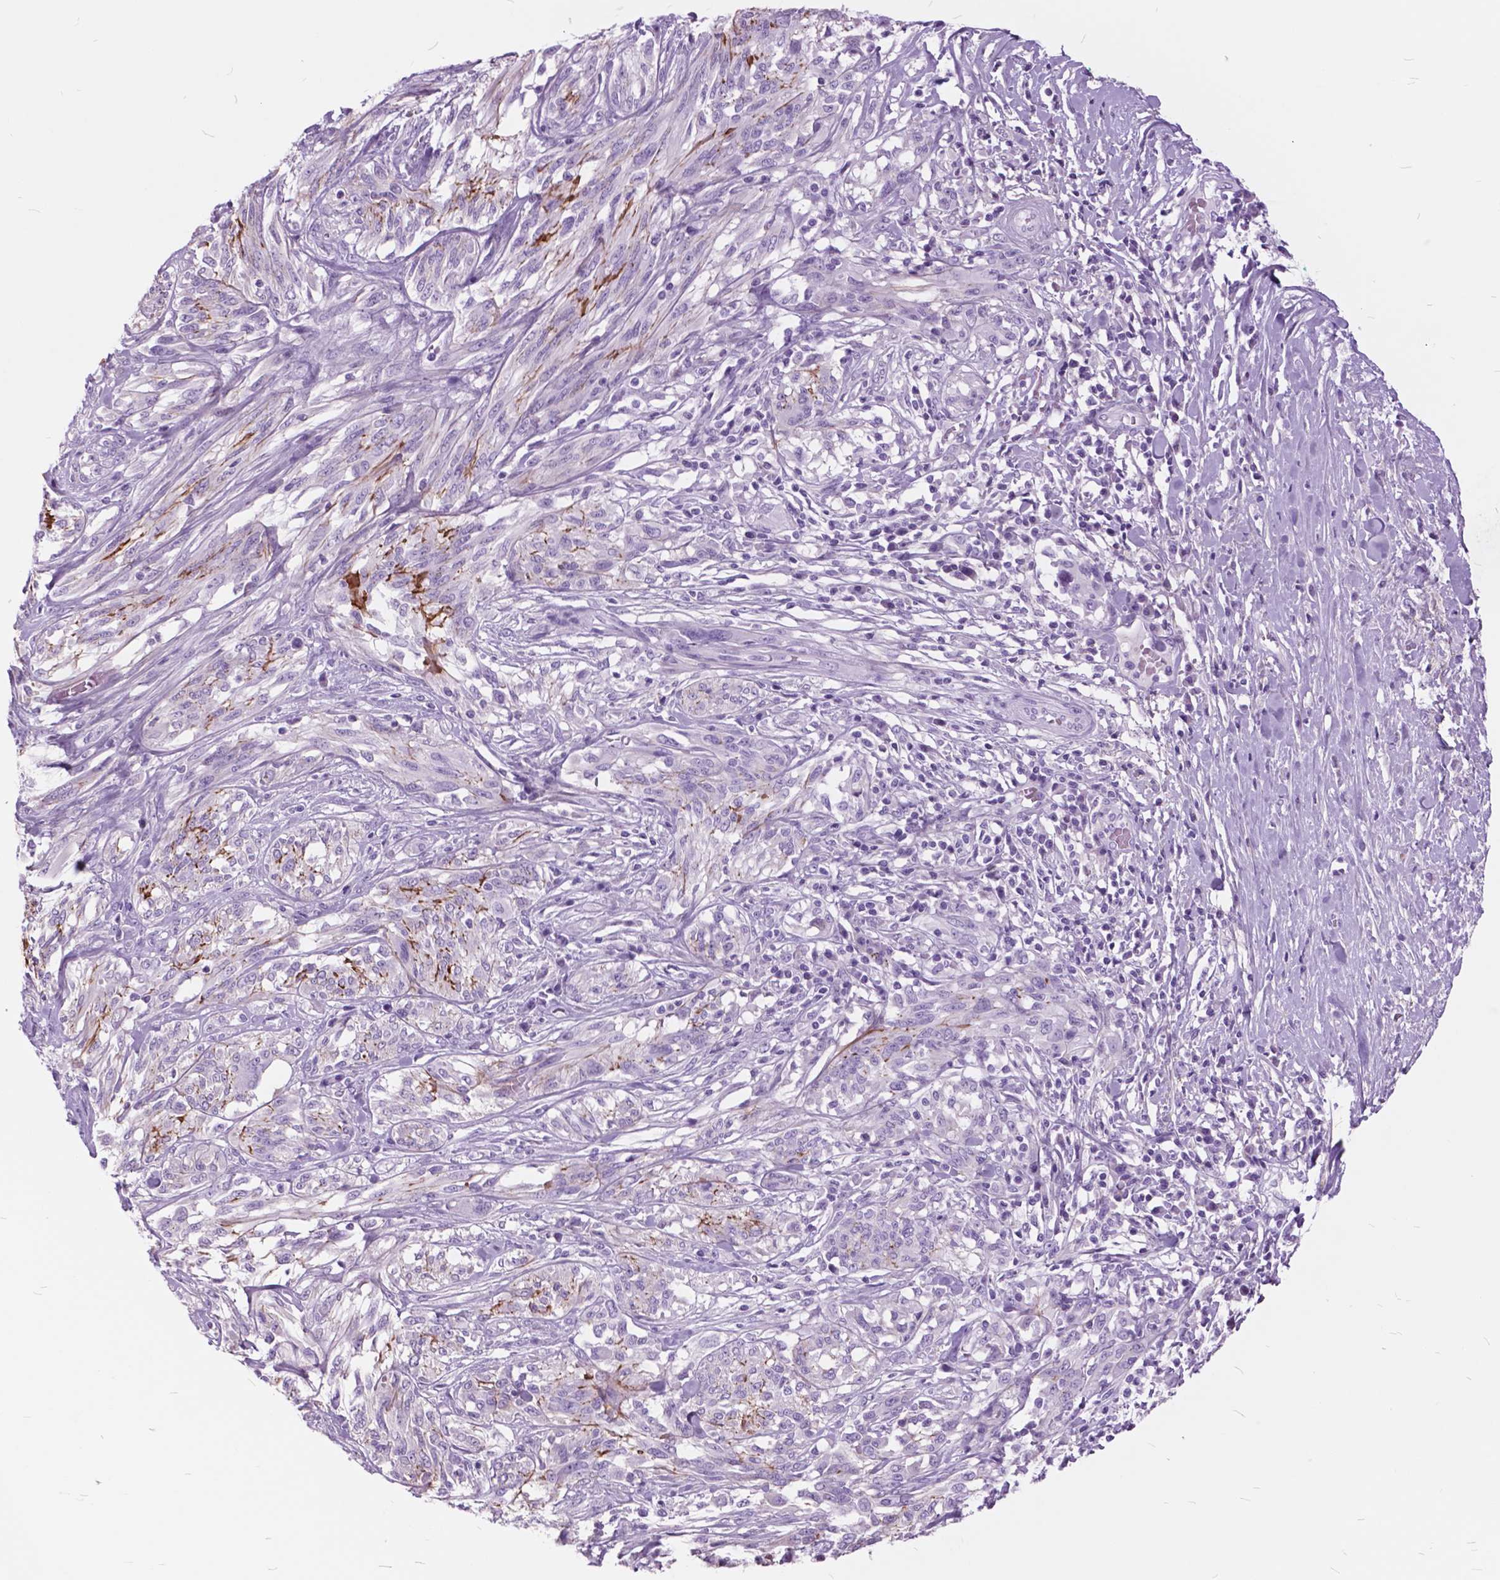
{"staining": {"intensity": "negative", "quantity": "none", "location": "none"}, "tissue": "melanoma", "cell_type": "Tumor cells", "image_type": "cancer", "snomed": [{"axis": "morphology", "description": "Malignant melanoma, NOS"}, {"axis": "topography", "description": "Skin"}], "caption": "Melanoma was stained to show a protein in brown. There is no significant positivity in tumor cells.", "gene": "GDF9", "patient": {"sex": "female", "age": 91}}